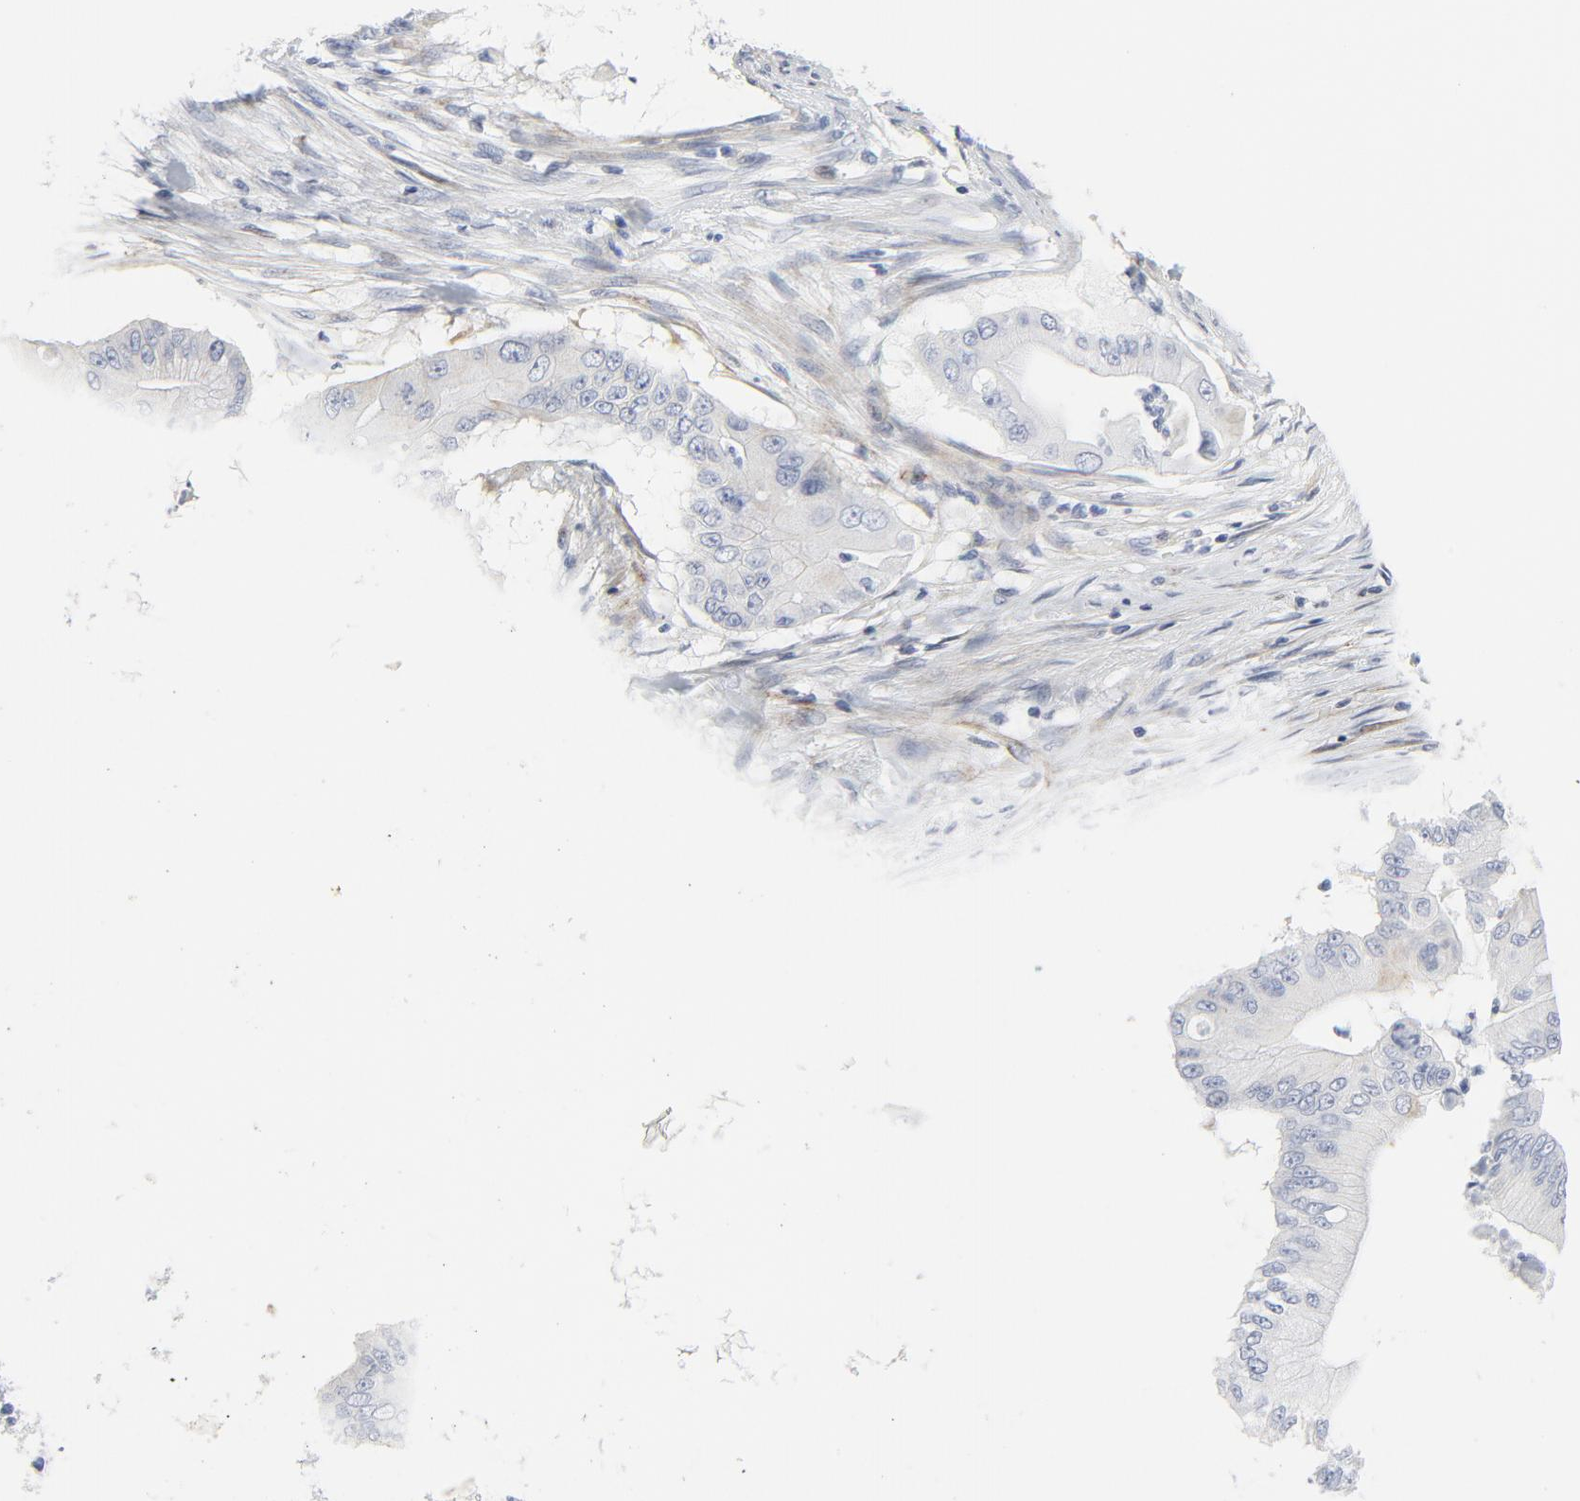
{"staining": {"intensity": "negative", "quantity": "none", "location": "none"}, "tissue": "pancreatic cancer", "cell_type": "Tumor cells", "image_type": "cancer", "snomed": [{"axis": "morphology", "description": "Adenocarcinoma, NOS"}, {"axis": "topography", "description": "Pancreas"}], "caption": "Tumor cells show no significant expression in pancreatic cancer (adenocarcinoma). The staining was performed using DAB to visualize the protein expression in brown, while the nuclei were stained in blue with hematoxylin (Magnification: 20x).", "gene": "TUBB1", "patient": {"sex": "male", "age": 62}}